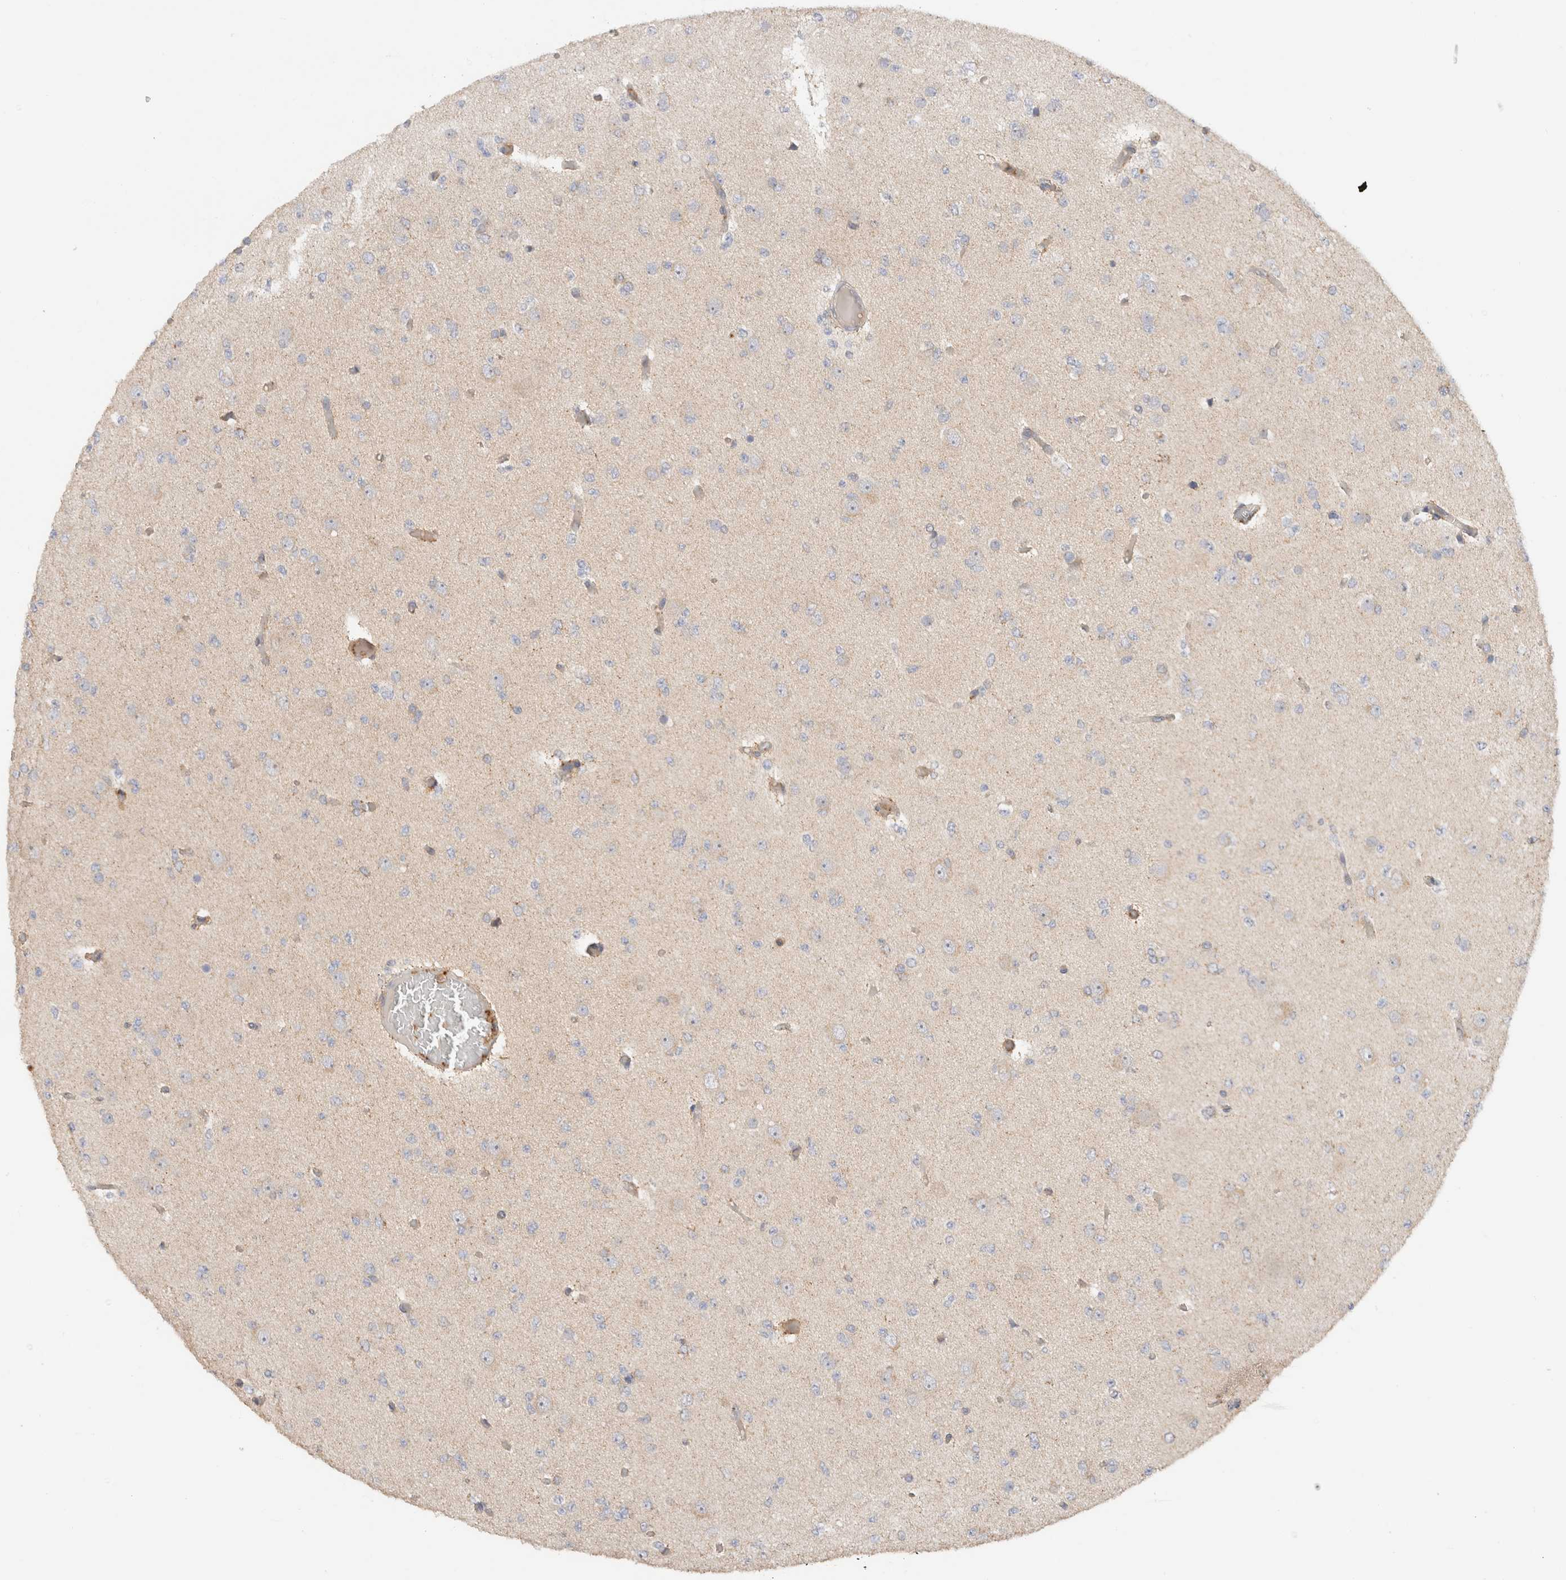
{"staining": {"intensity": "negative", "quantity": "none", "location": "none"}, "tissue": "glioma", "cell_type": "Tumor cells", "image_type": "cancer", "snomed": [{"axis": "morphology", "description": "Glioma, malignant, Low grade"}, {"axis": "topography", "description": "Brain"}], "caption": "Human malignant glioma (low-grade) stained for a protein using IHC reveals no staining in tumor cells.", "gene": "SGK3", "patient": {"sex": "female", "age": 22}}